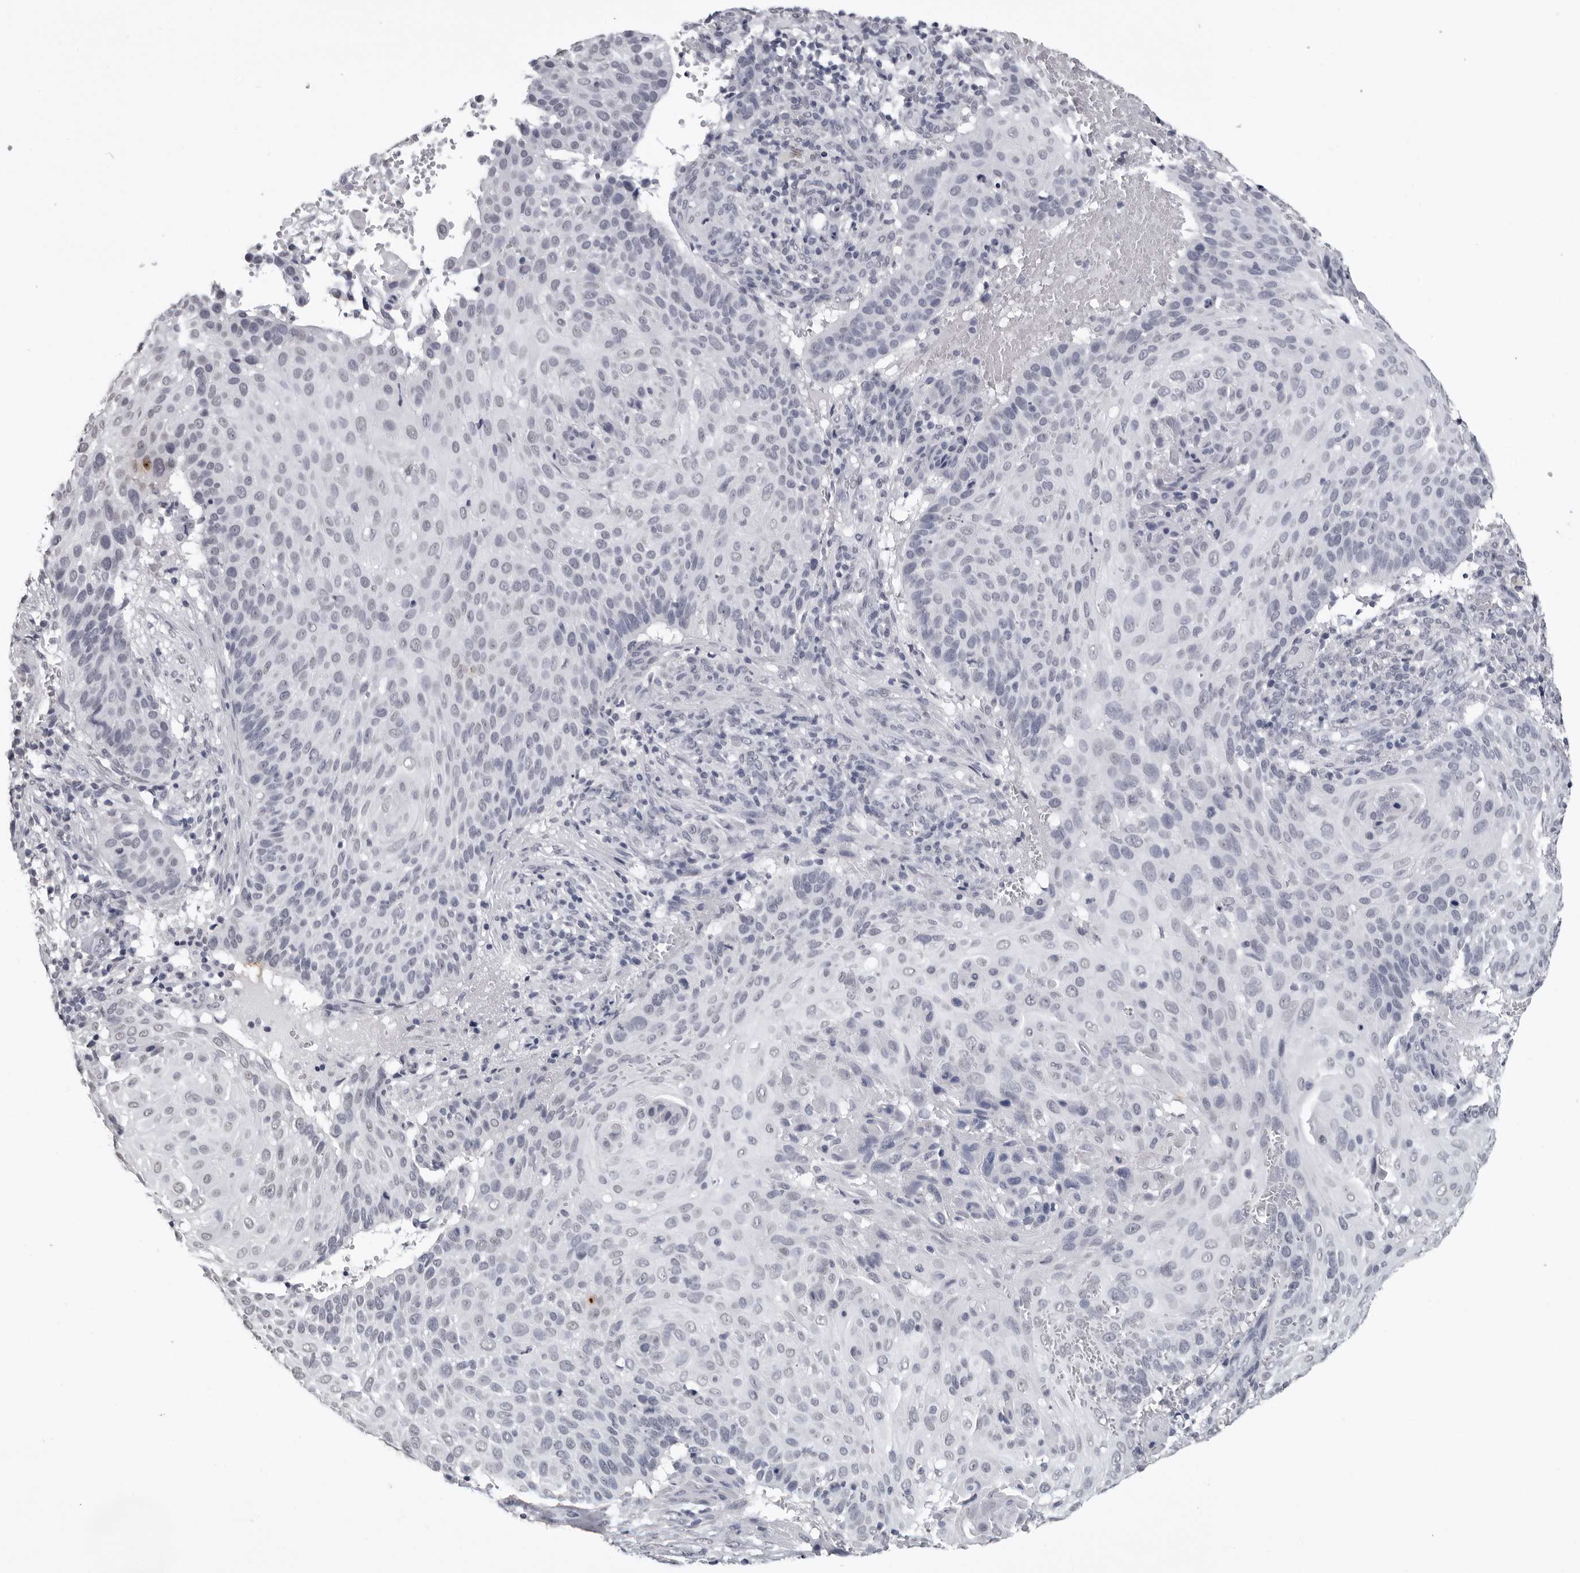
{"staining": {"intensity": "negative", "quantity": "none", "location": "none"}, "tissue": "cervical cancer", "cell_type": "Tumor cells", "image_type": "cancer", "snomed": [{"axis": "morphology", "description": "Squamous cell carcinoma, NOS"}, {"axis": "topography", "description": "Cervix"}], "caption": "High power microscopy photomicrograph of an immunohistochemistry histopathology image of squamous cell carcinoma (cervical), revealing no significant positivity in tumor cells.", "gene": "HEPACAM", "patient": {"sex": "female", "age": 74}}